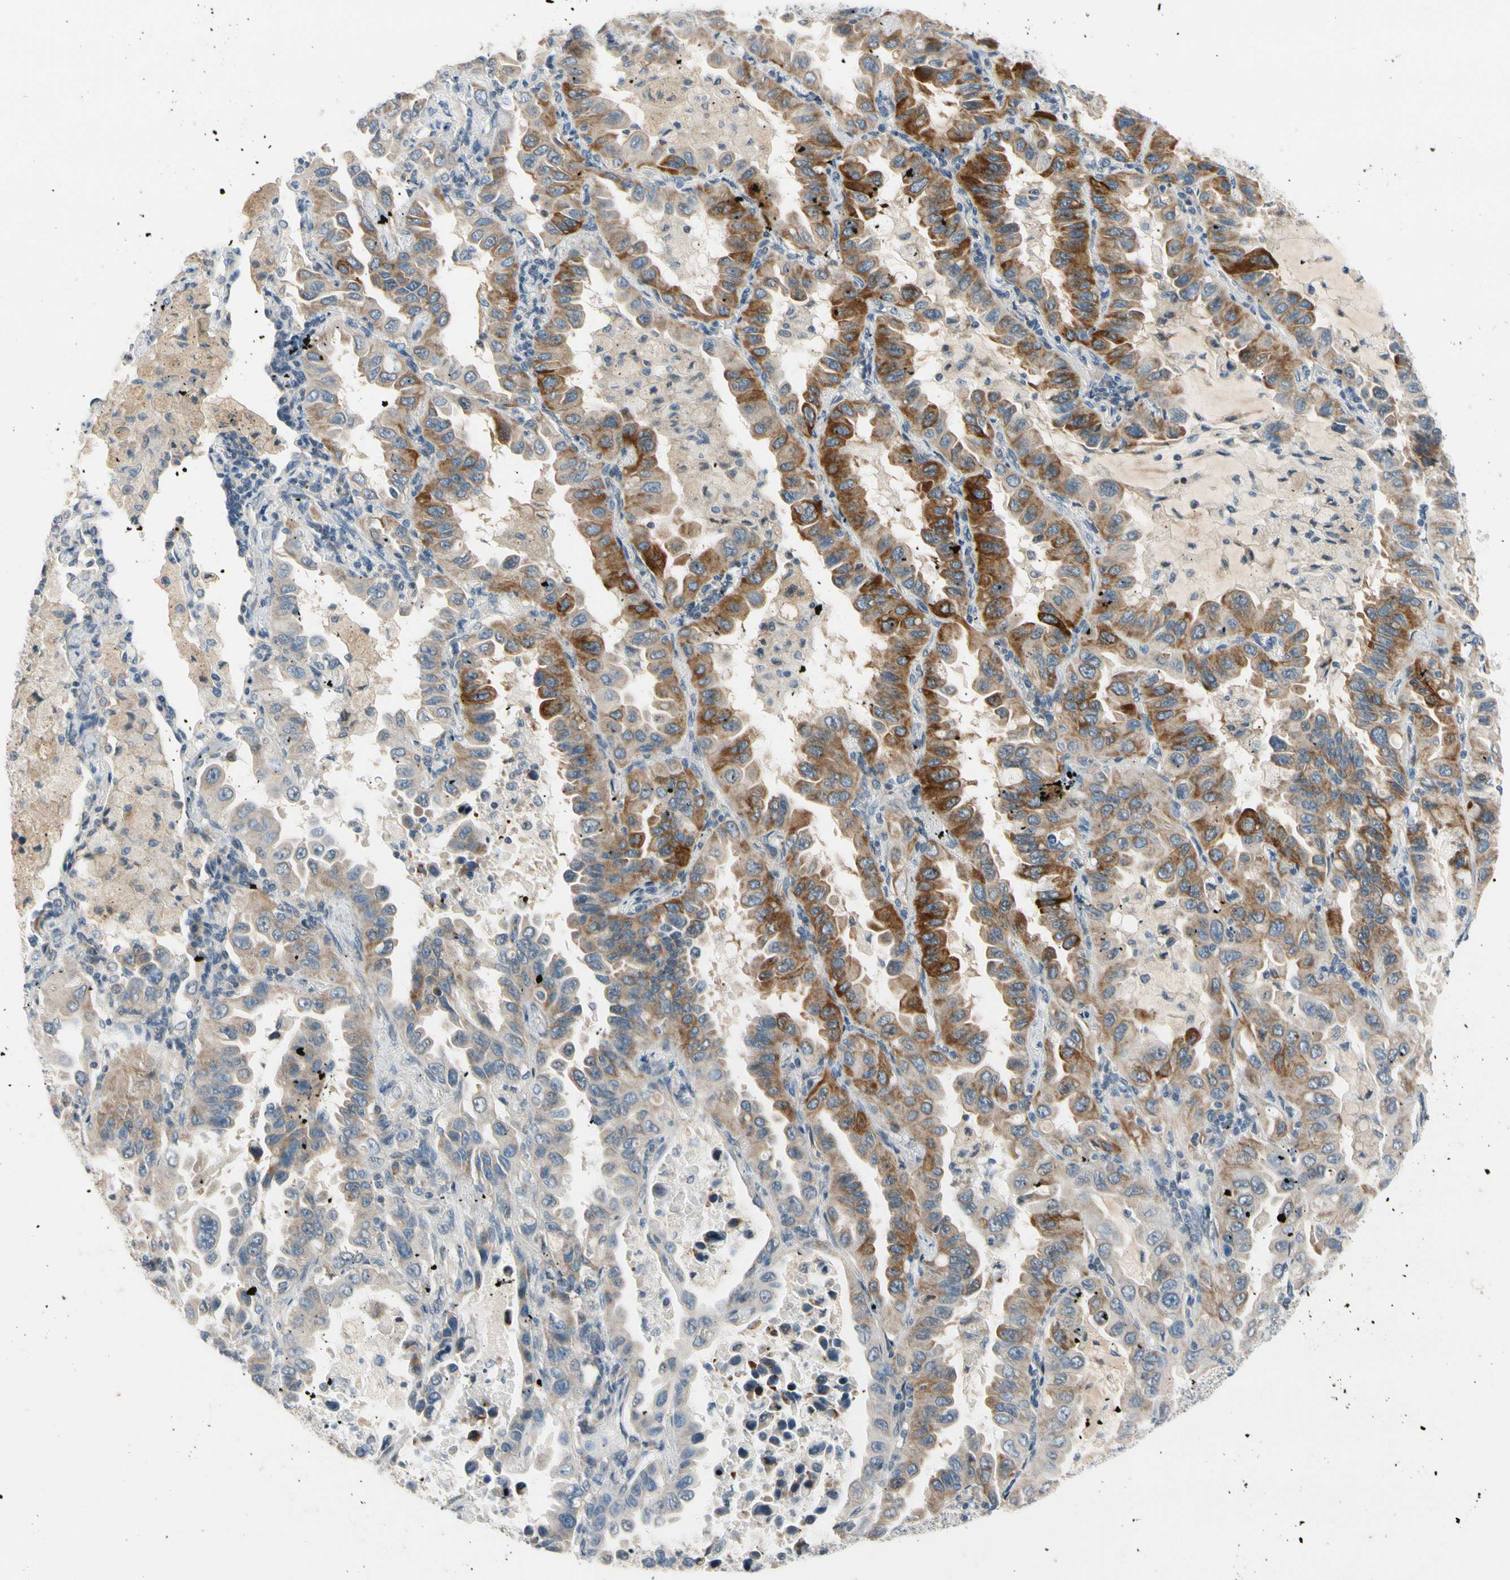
{"staining": {"intensity": "moderate", "quantity": "25%-75%", "location": "cytoplasmic/membranous"}, "tissue": "lung cancer", "cell_type": "Tumor cells", "image_type": "cancer", "snomed": [{"axis": "morphology", "description": "Adenocarcinoma, NOS"}, {"axis": "topography", "description": "Lung"}], "caption": "The micrograph shows a brown stain indicating the presence of a protein in the cytoplasmic/membranous of tumor cells in lung cancer (adenocarcinoma). (DAB IHC, brown staining for protein, blue staining for nuclei).", "gene": "PIP5K1B", "patient": {"sex": "male", "age": 64}}